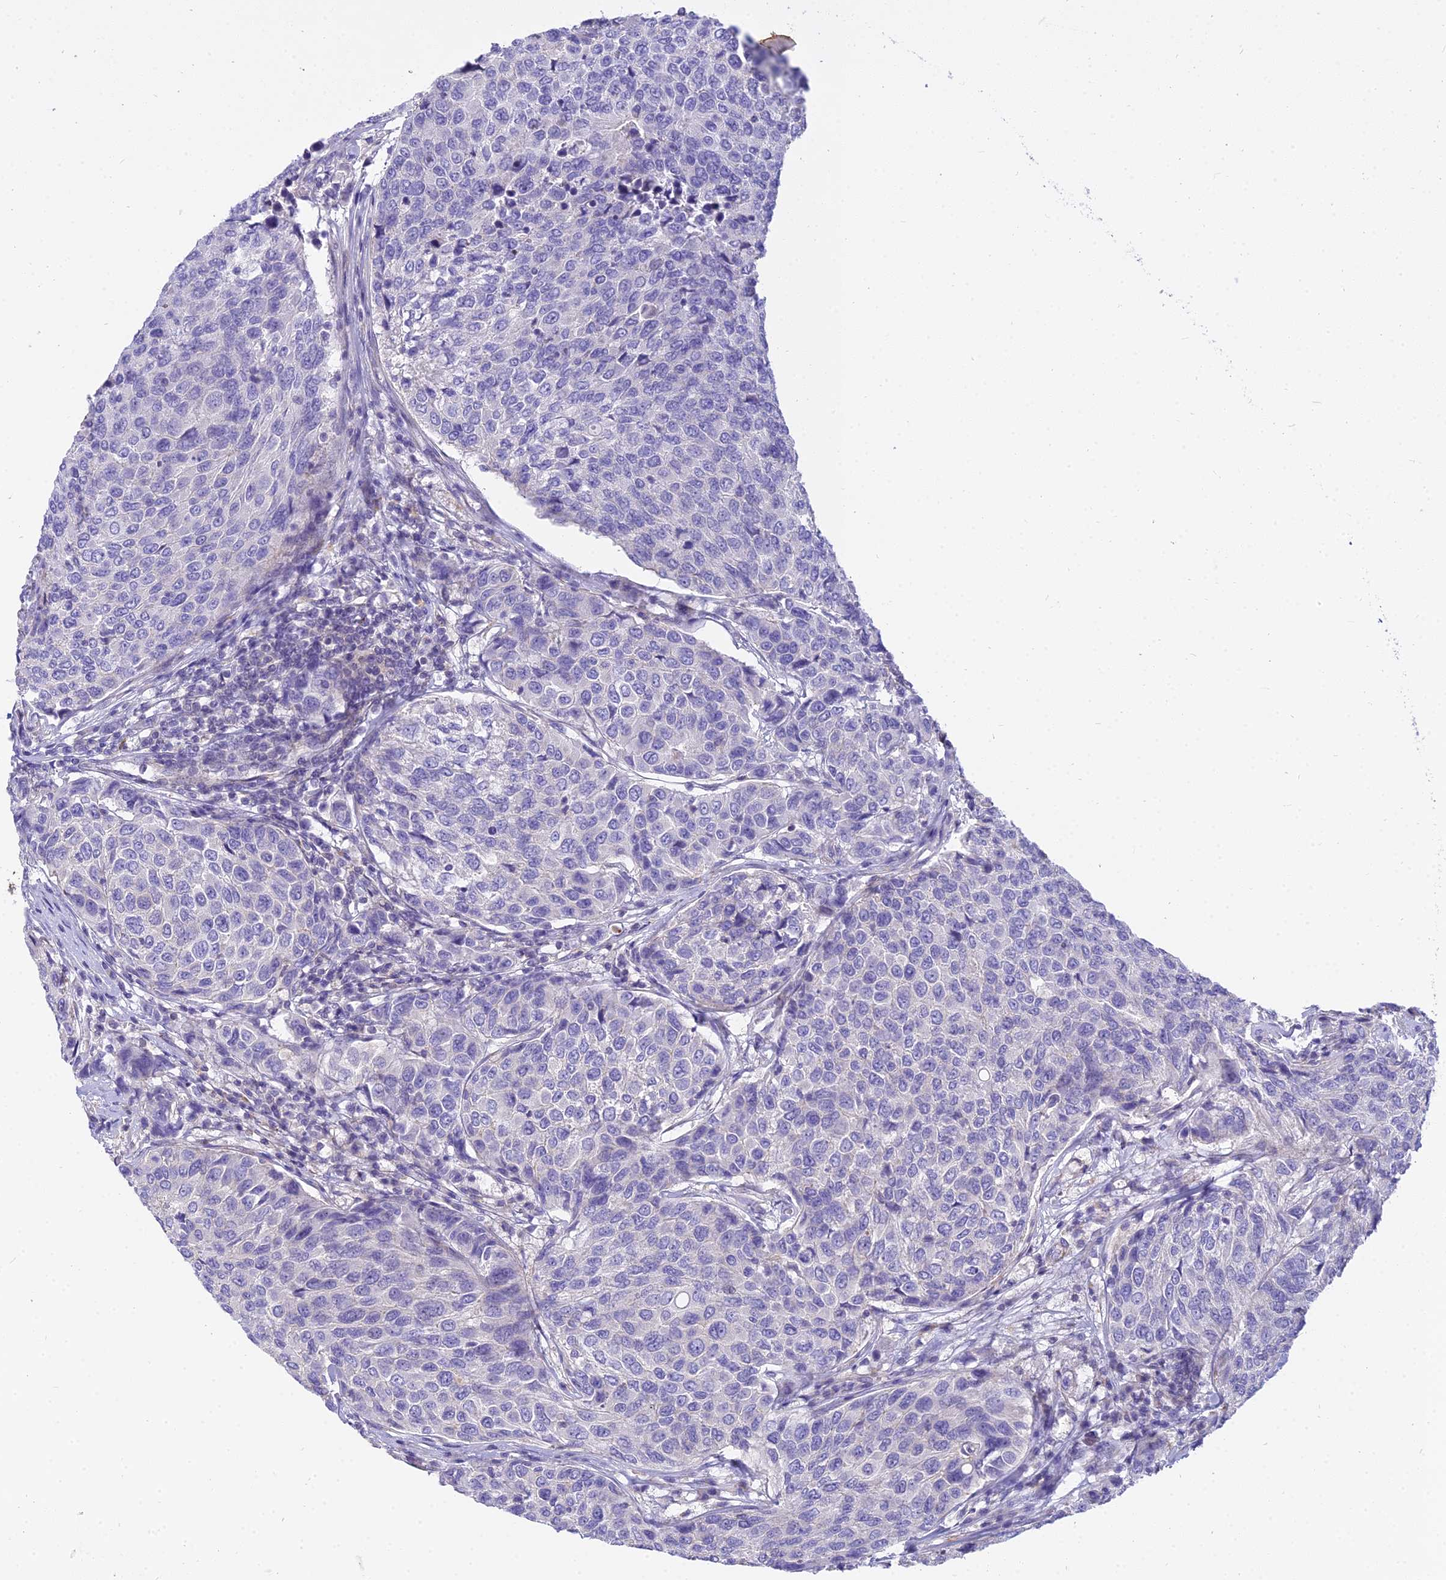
{"staining": {"intensity": "negative", "quantity": "none", "location": "none"}, "tissue": "breast cancer", "cell_type": "Tumor cells", "image_type": "cancer", "snomed": [{"axis": "morphology", "description": "Duct carcinoma"}, {"axis": "topography", "description": "Breast"}], "caption": "DAB (3,3'-diaminobenzidine) immunohistochemical staining of intraductal carcinoma (breast) reveals no significant expression in tumor cells. (DAB (3,3'-diaminobenzidine) IHC with hematoxylin counter stain).", "gene": "SMIM24", "patient": {"sex": "female", "age": 55}}